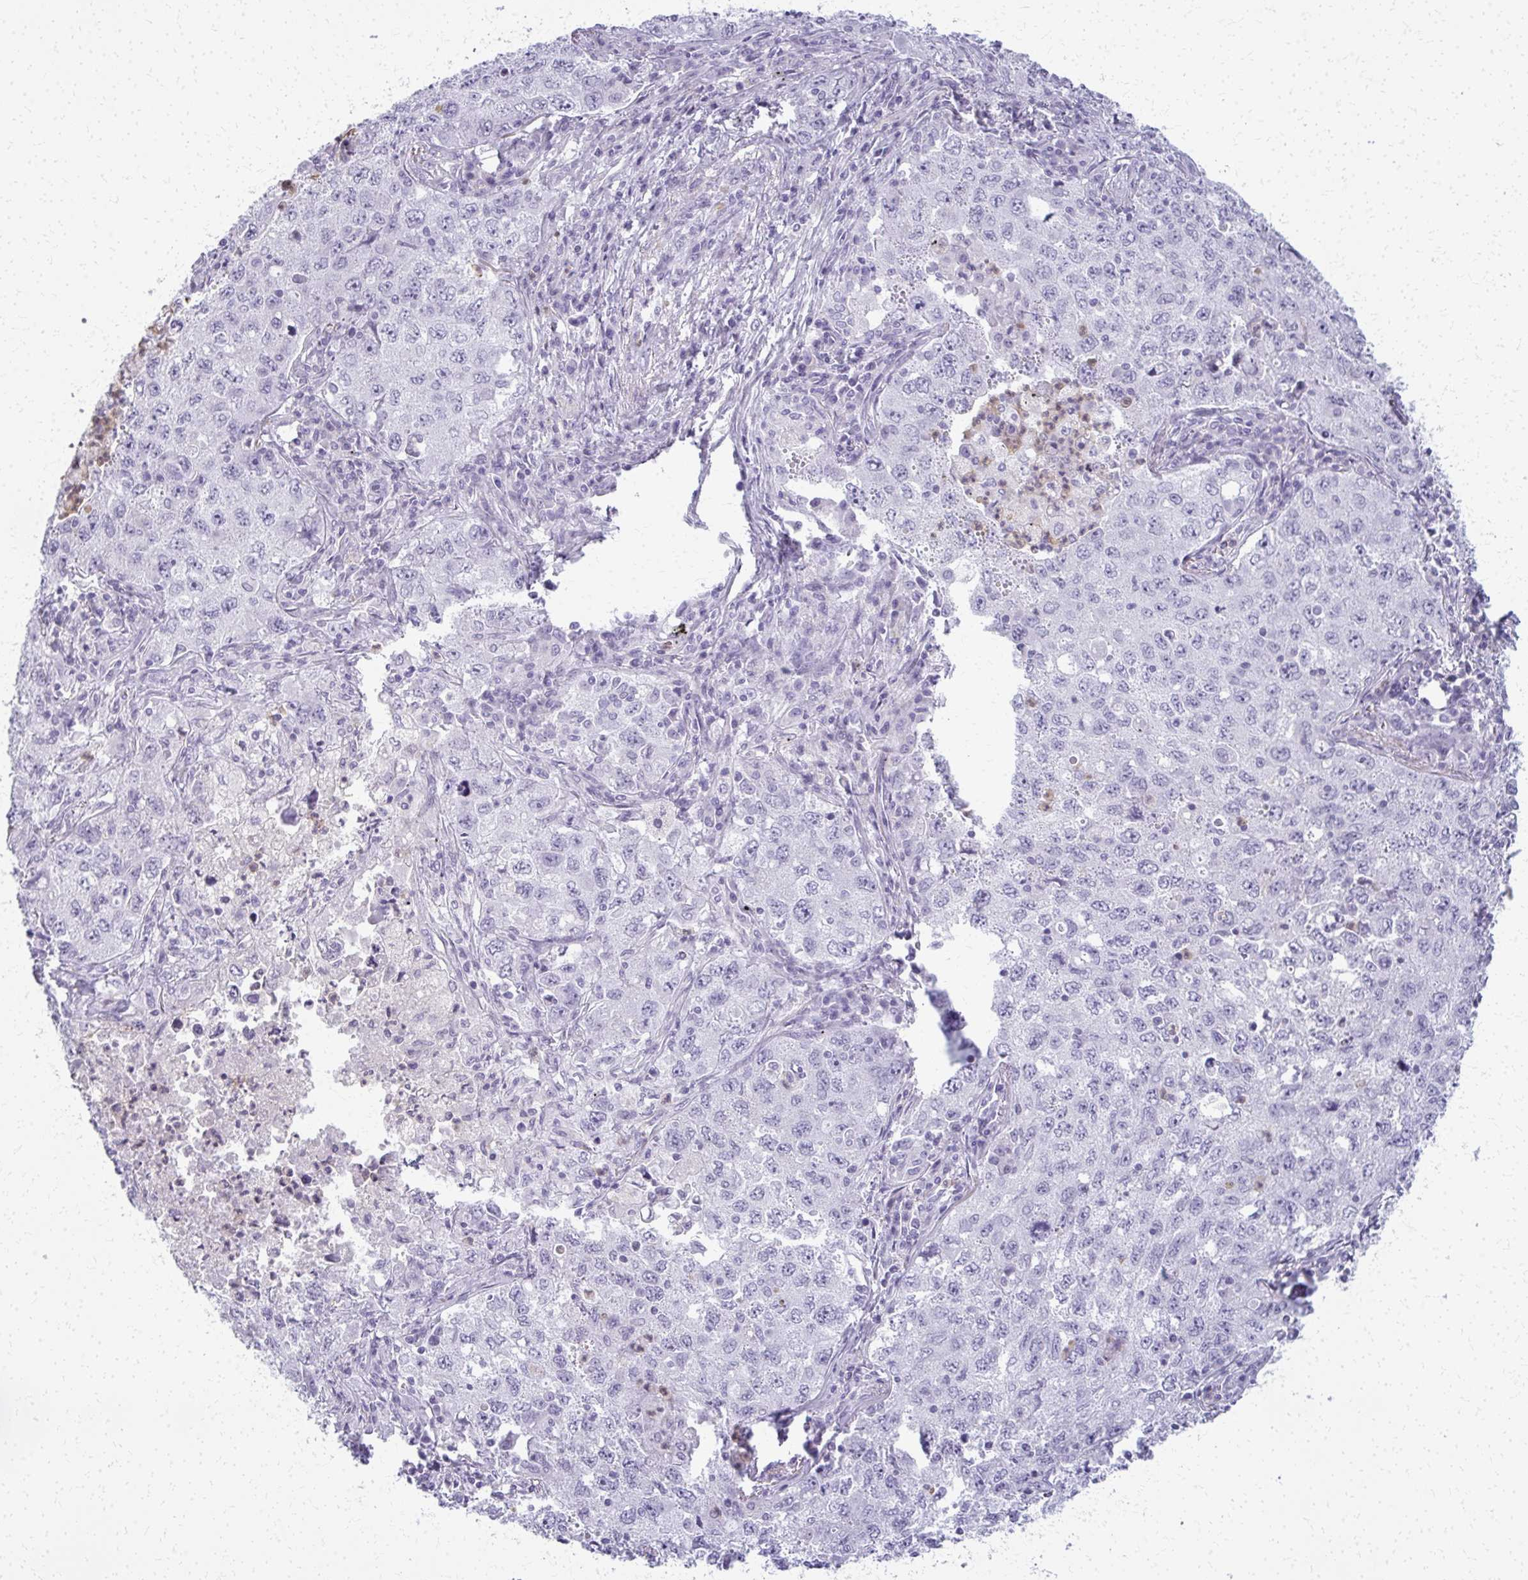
{"staining": {"intensity": "negative", "quantity": "none", "location": "none"}, "tissue": "lung cancer", "cell_type": "Tumor cells", "image_type": "cancer", "snomed": [{"axis": "morphology", "description": "Adenocarcinoma, NOS"}, {"axis": "topography", "description": "Lung"}], "caption": "IHC of human adenocarcinoma (lung) displays no expression in tumor cells.", "gene": "CA3", "patient": {"sex": "female", "age": 57}}